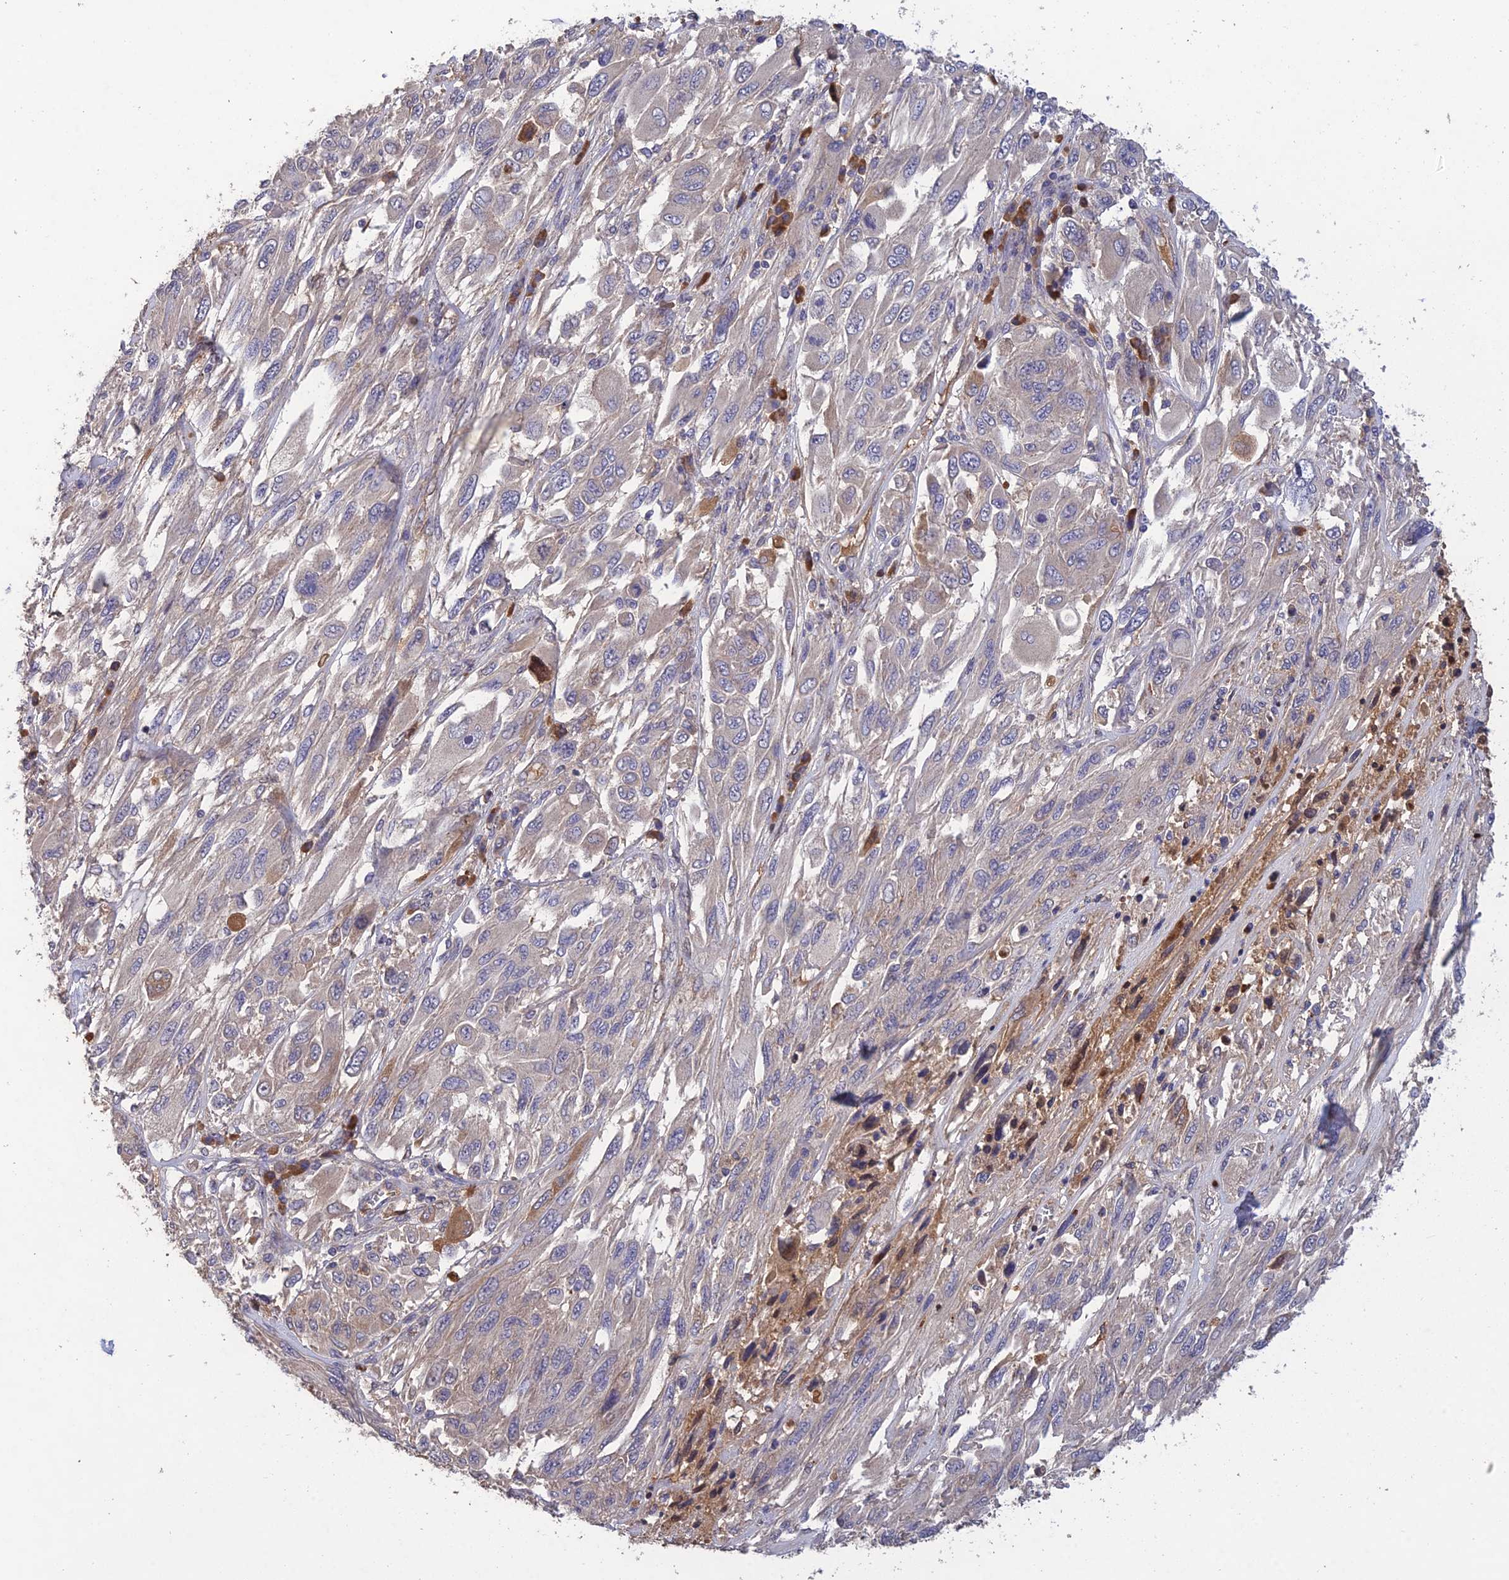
{"staining": {"intensity": "weak", "quantity": "<25%", "location": "cytoplasmic/membranous"}, "tissue": "melanoma", "cell_type": "Tumor cells", "image_type": "cancer", "snomed": [{"axis": "morphology", "description": "Malignant melanoma, NOS"}, {"axis": "topography", "description": "Skin"}], "caption": "DAB (3,3'-diaminobenzidine) immunohistochemical staining of human malignant melanoma displays no significant staining in tumor cells.", "gene": "SLC39A13", "patient": {"sex": "female", "age": 91}}